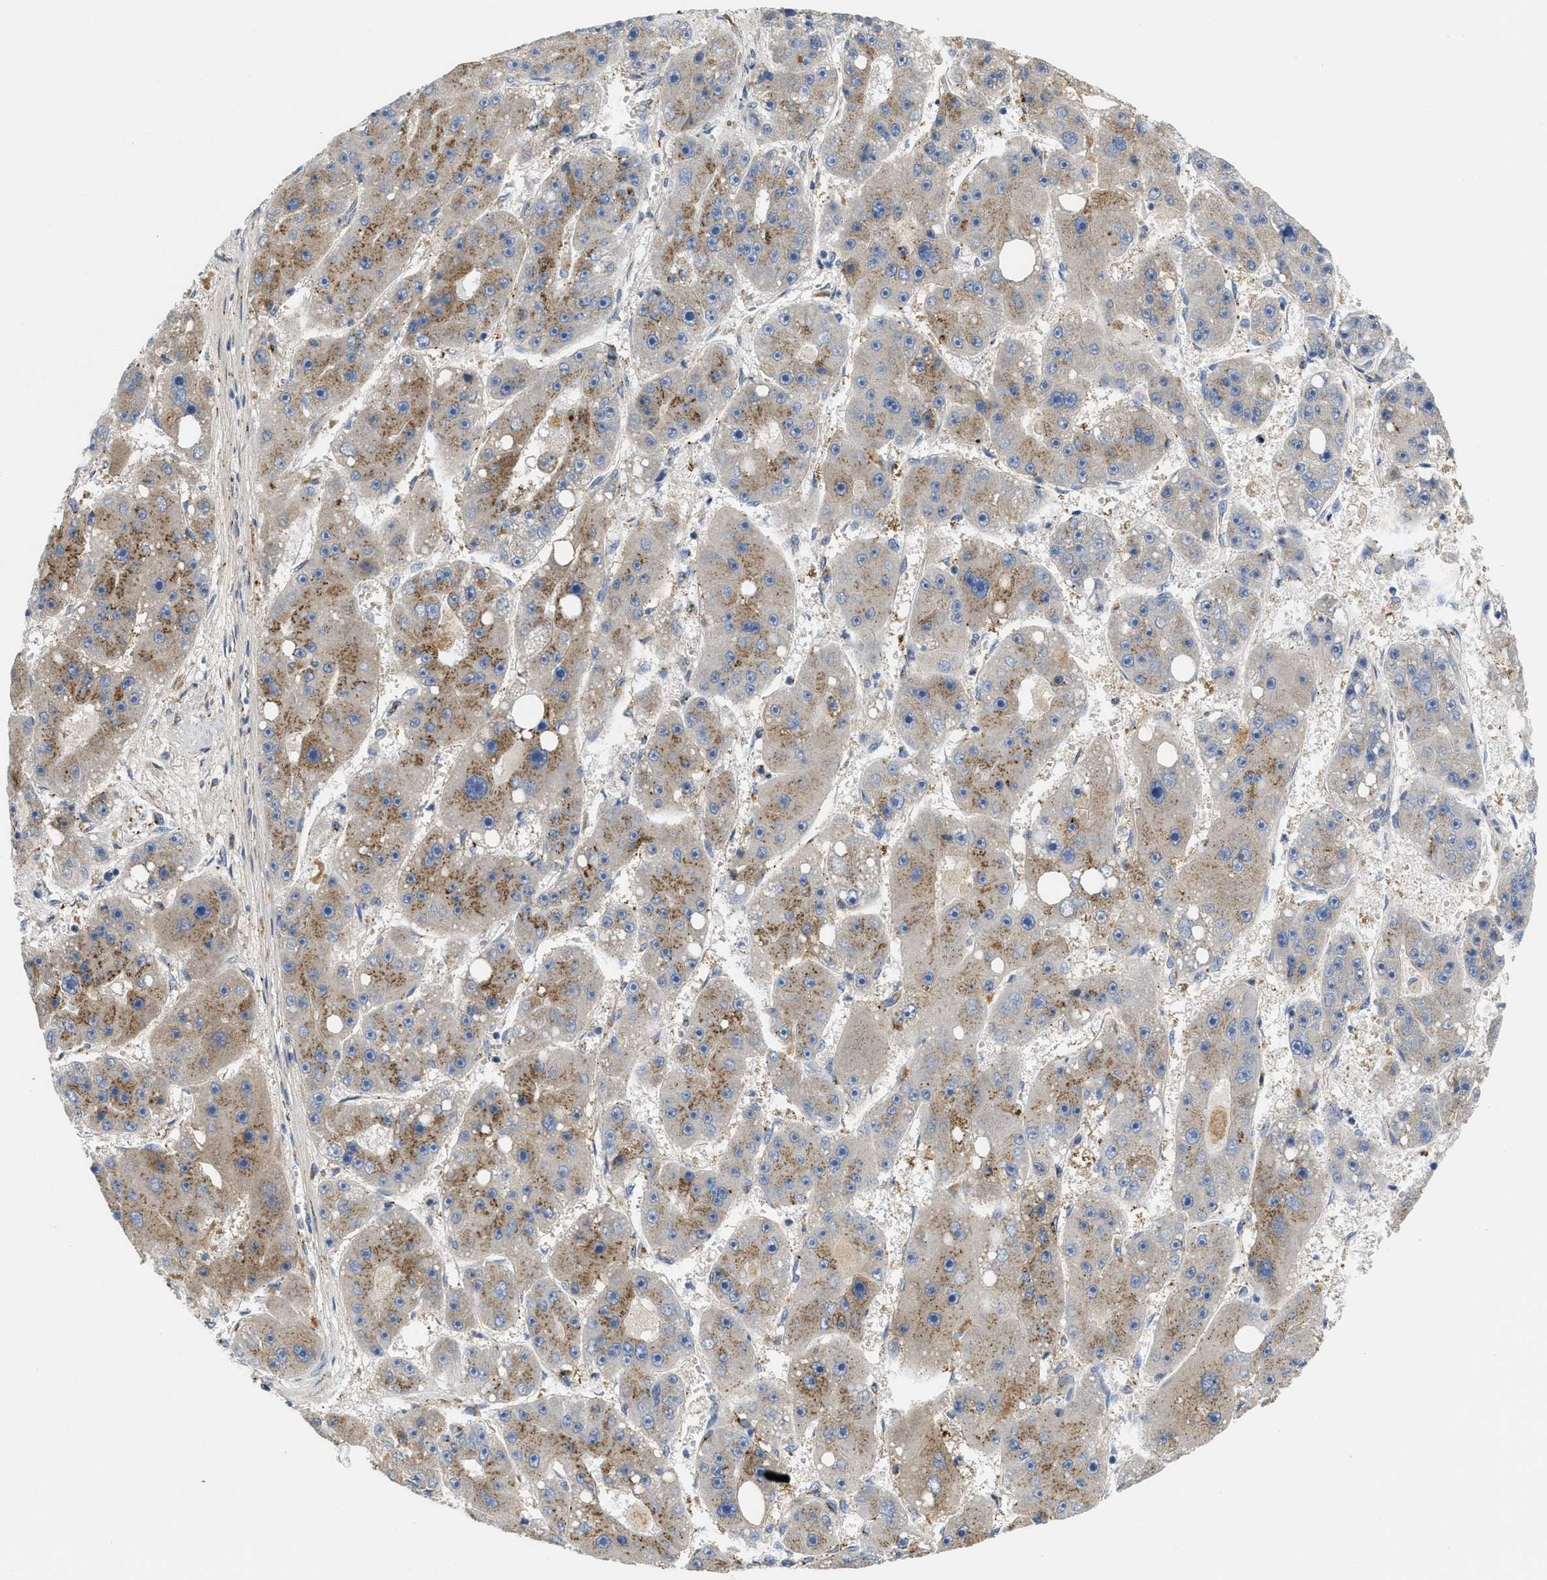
{"staining": {"intensity": "moderate", "quantity": "25%-75%", "location": "cytoplasmic/membranous"}, "tissue": "liver cancer", "cell_type": "Tumor cells", "image_type": "cancer", "snomed": [{"axis": "morphology", "description": "Carcinoma, Hepatocellular, NOS"}, {"axis": "topography", "description": "Liver"}], "caption": "A histopathology image of liver cancer stained for a protein shows moderate cytoplasmic/membranous brown staining in tumor cells. Using DAB (brown) and hematoxylin (blue) stains, captured at high magnification using brightfield microscopy.", "gene": "ZNF70", "patient": {"sex": "female", "age": 61}}